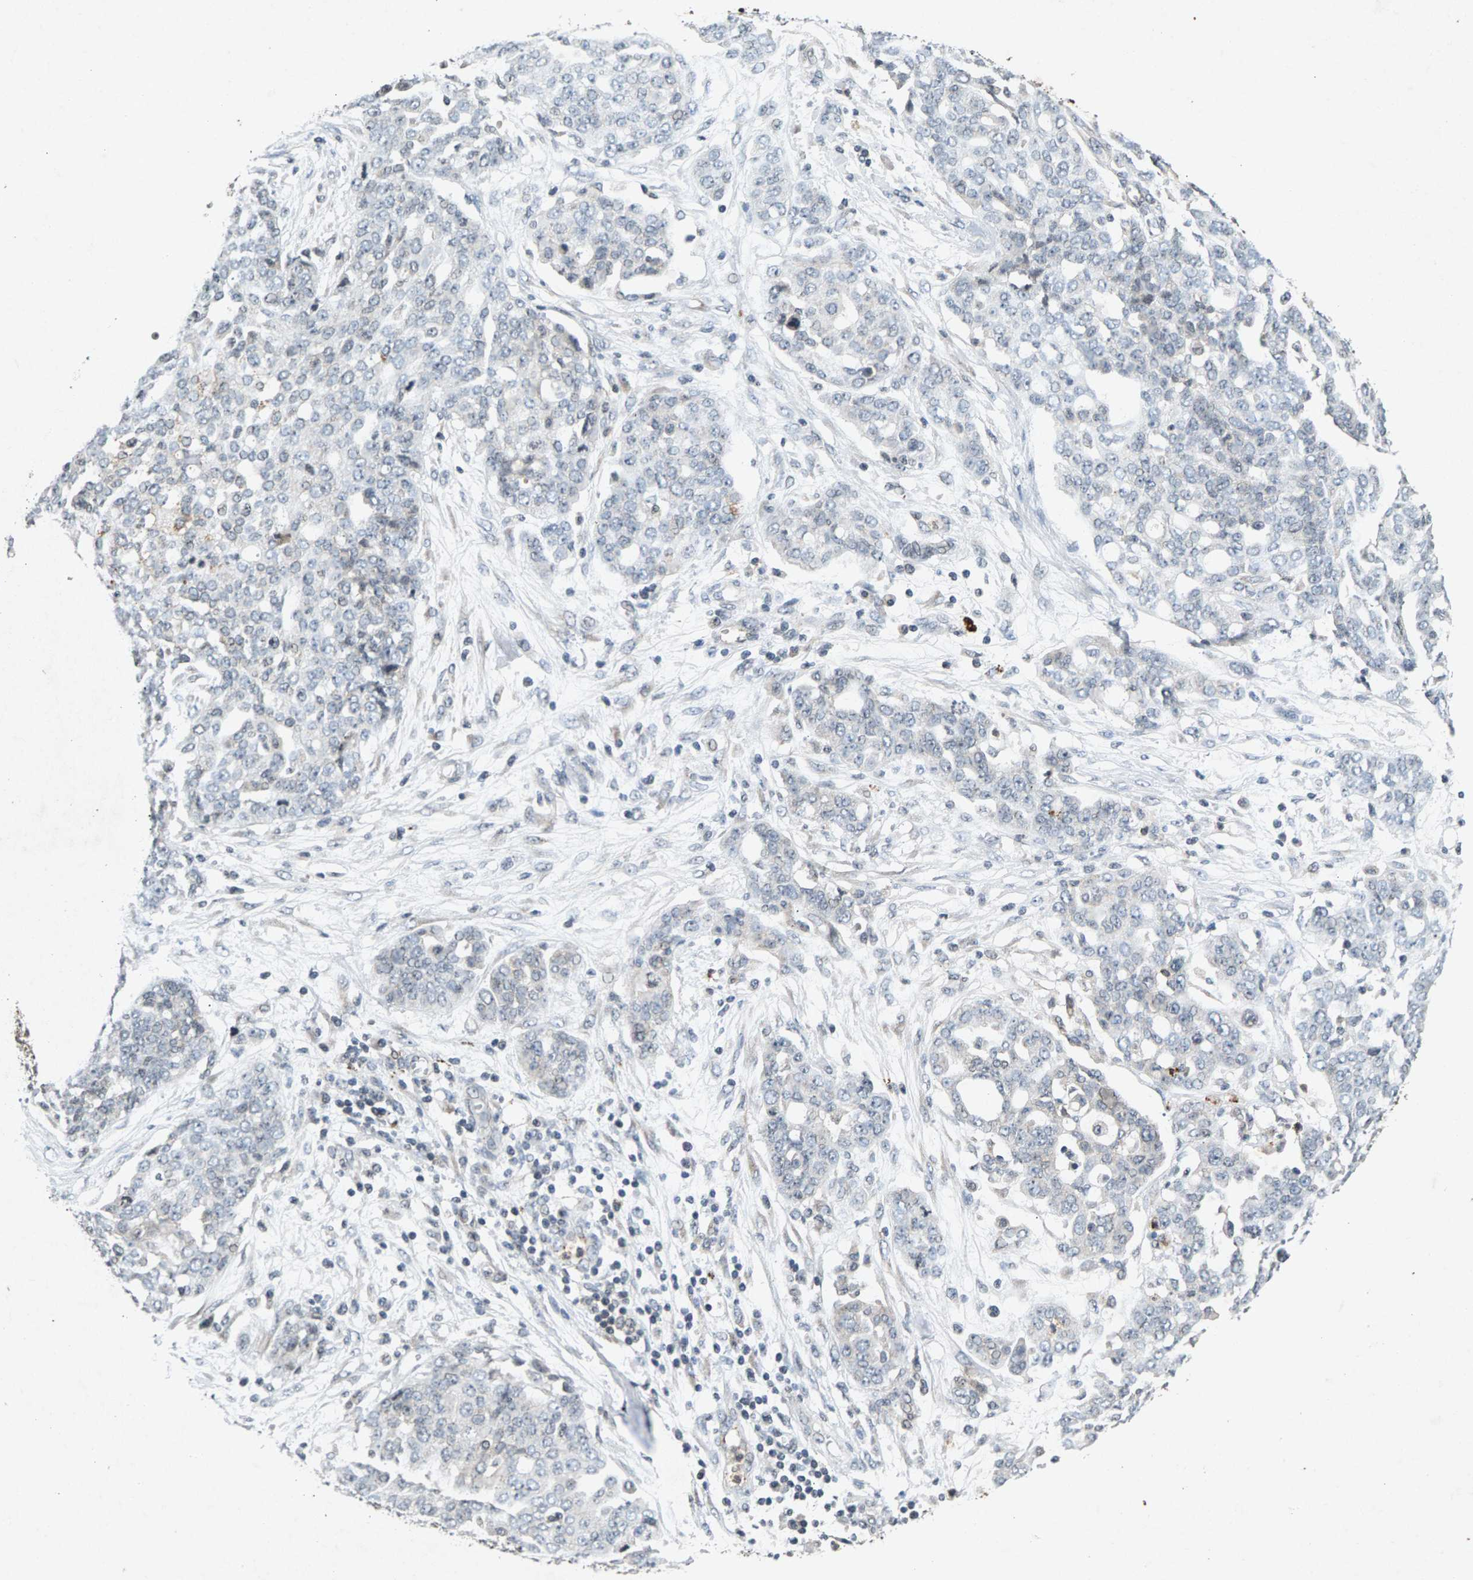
{"staining": {"intensity": "negative", "quantity": "none", "location": "none"}, "tissue": "ovarian cancer", "cell_type": "Tumor cells", "image_type": "cancer", "snomed": [{"axis": "morphology", "description": "Cystadenocarcinoma, serous, NOS"}, {"axis": "topography", "description": "Soft tissue"}, {"axis": "topography", "description": "Ovary"}], "caption": "Ovarian cancer (serous cystadenocarcinoma) was stained to show a protein in brown. There is no significant positivity in tumor cells.", "gene": "ZPR1", "patient": {"sex": "female", "age": 57}}